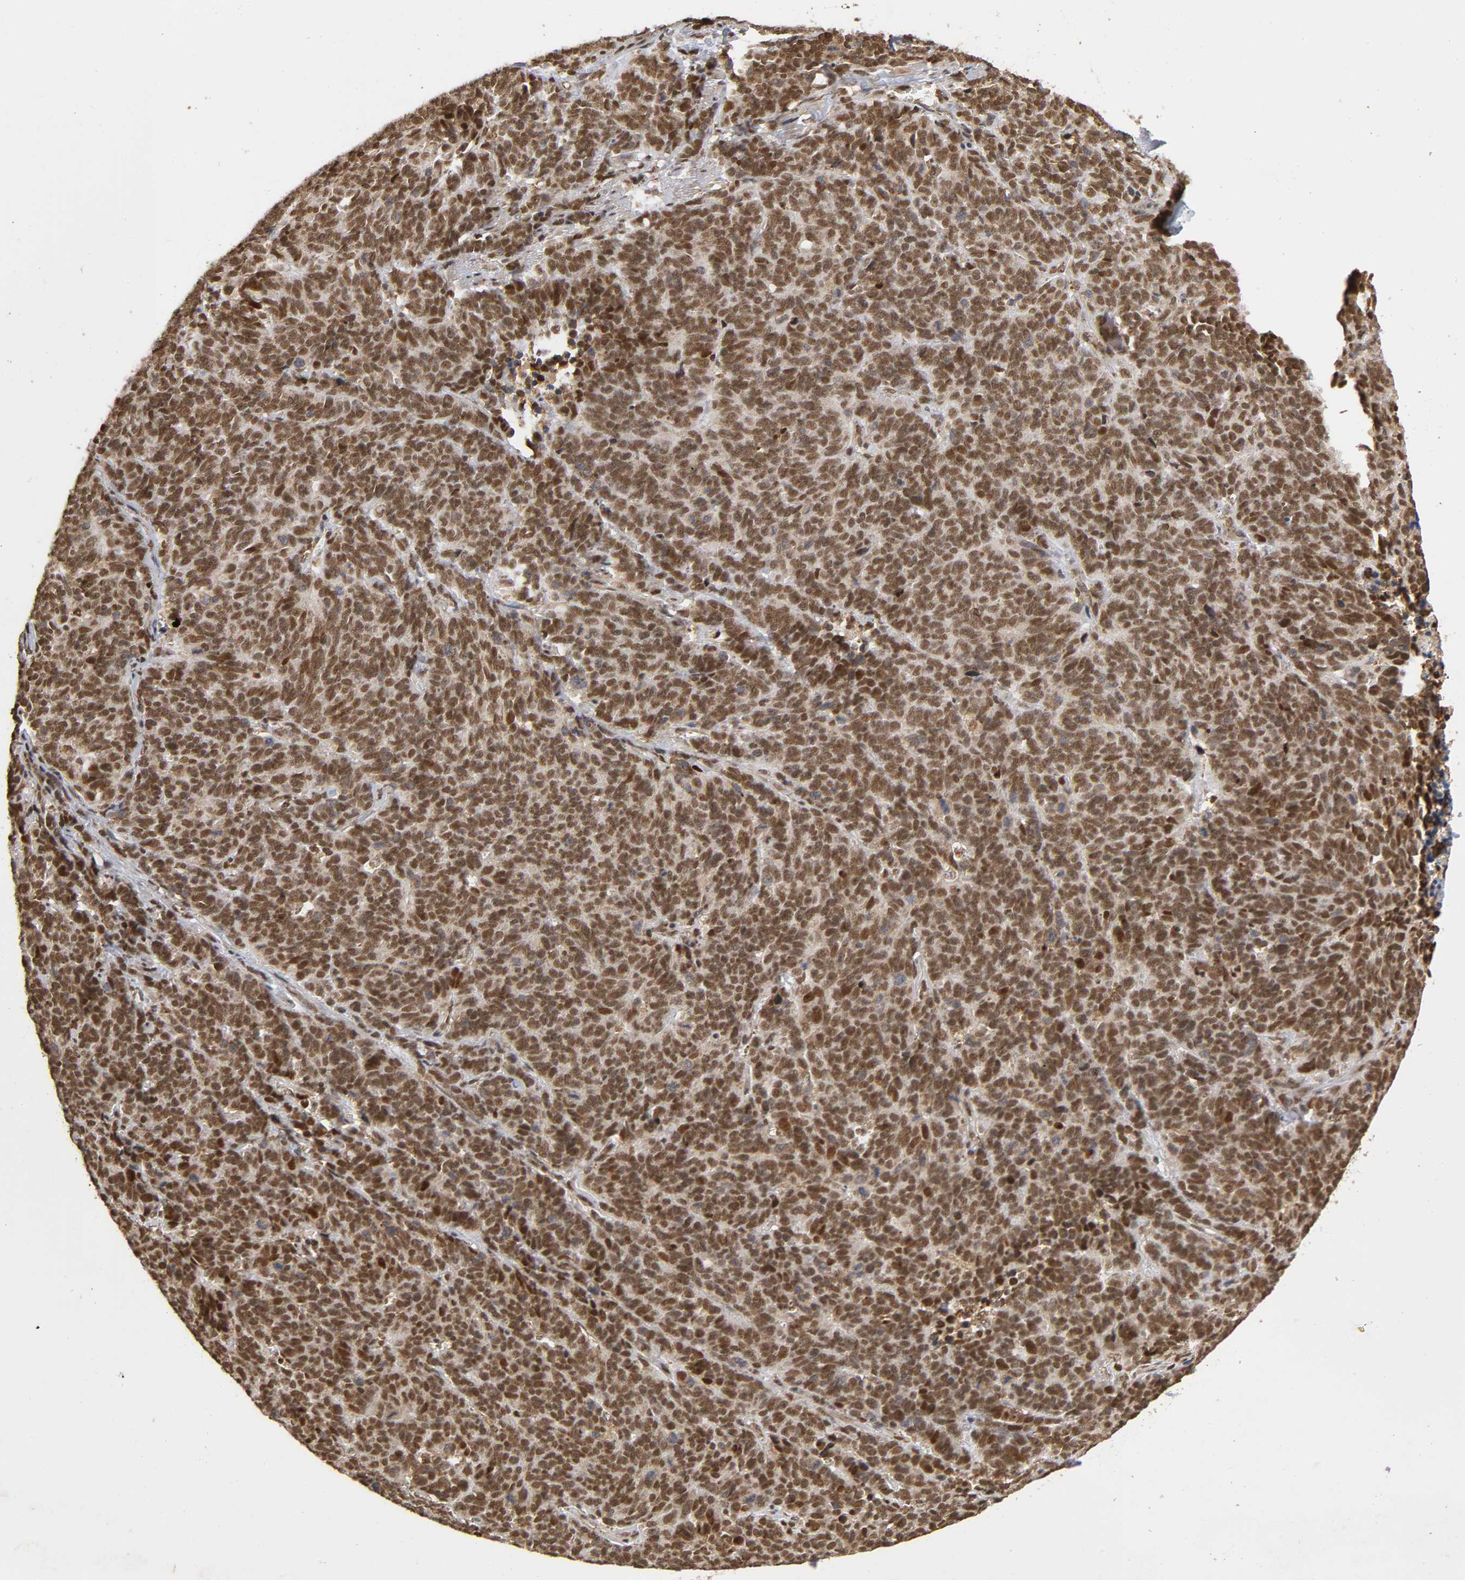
{"staining": {"intensity": "strong", "quantity": ">75%", "location": "cytoplasmic/membranous,nuclear"}, "tissue": "lung cancer", "cell_type": "Tumor cells", "image_type": "cancer", "snomed": [{"axis": "morphology", "description": "Neoplasm, malignant, NOS"}, {"axis": "topography", "description": "Lung"}], "caption": "Protein expression analysis of human lung cancer (malignant neoplasm) reveals strong cytoplasmic/membranous and nuclear positivity in approximately >75% of tumor cells.", "gene": "RNF122", "patient": {"sex": "female", "age": 58}}